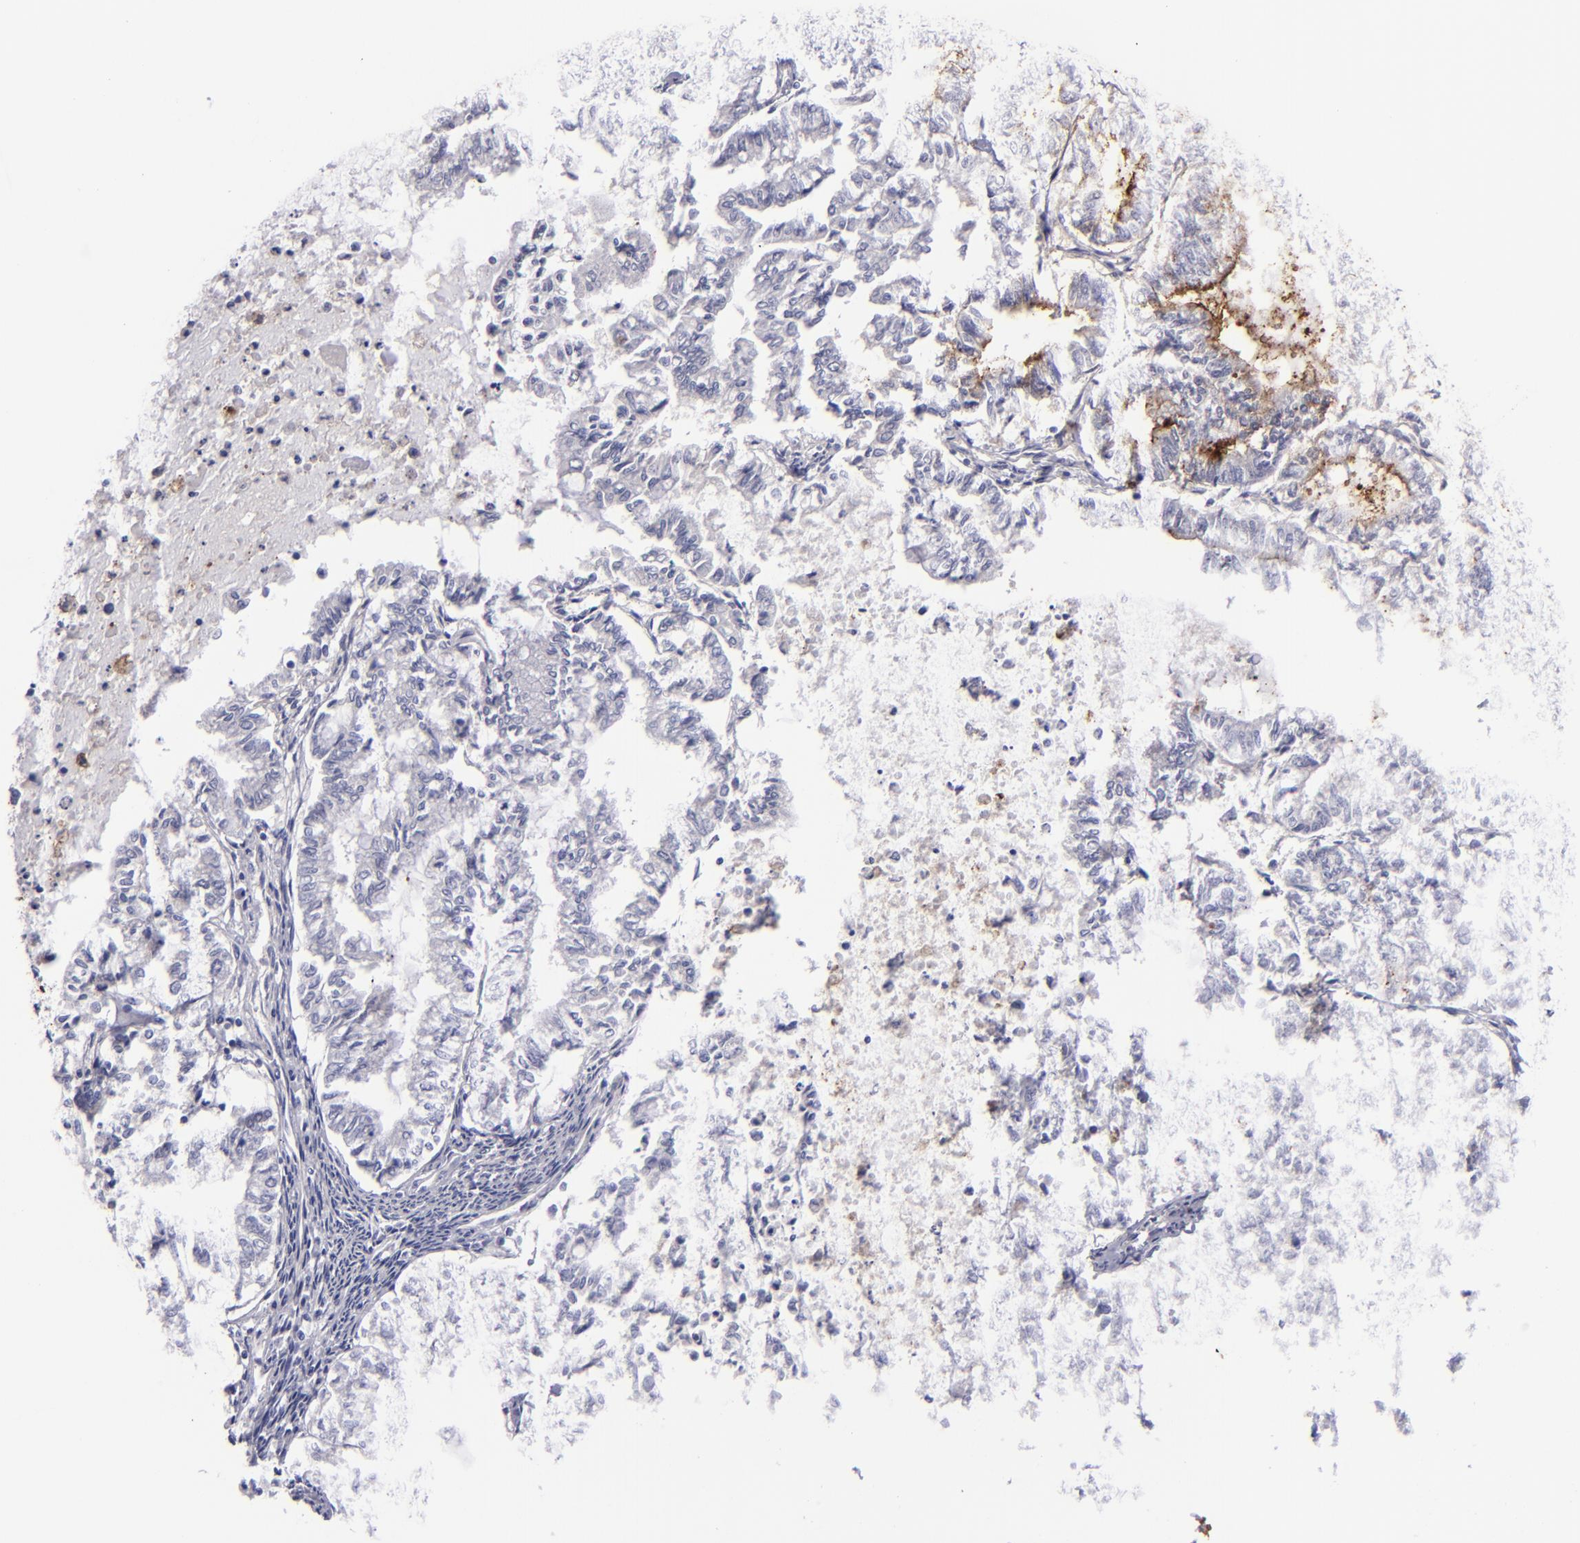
{"staining": {"intensity": "negative", "quantity": "none", "location": "none"}, "tissue": "endometrial cancer", "cell_type": "Tumor cells", "image_type": "cancer", "snomed": [{"axis": "morphology", "description": "Adenocarcinoma, NOS"}, {"axis": "topography", "description": "Endometrium"}], "caption": "An IHC photomicrograph of endometrial adenocarcinoma is shown. There is no staining in tumor cells of endometrial adenocarcinoma.", "gene": "ANPEP", "patient": {"sex": "female", "age": 79}}